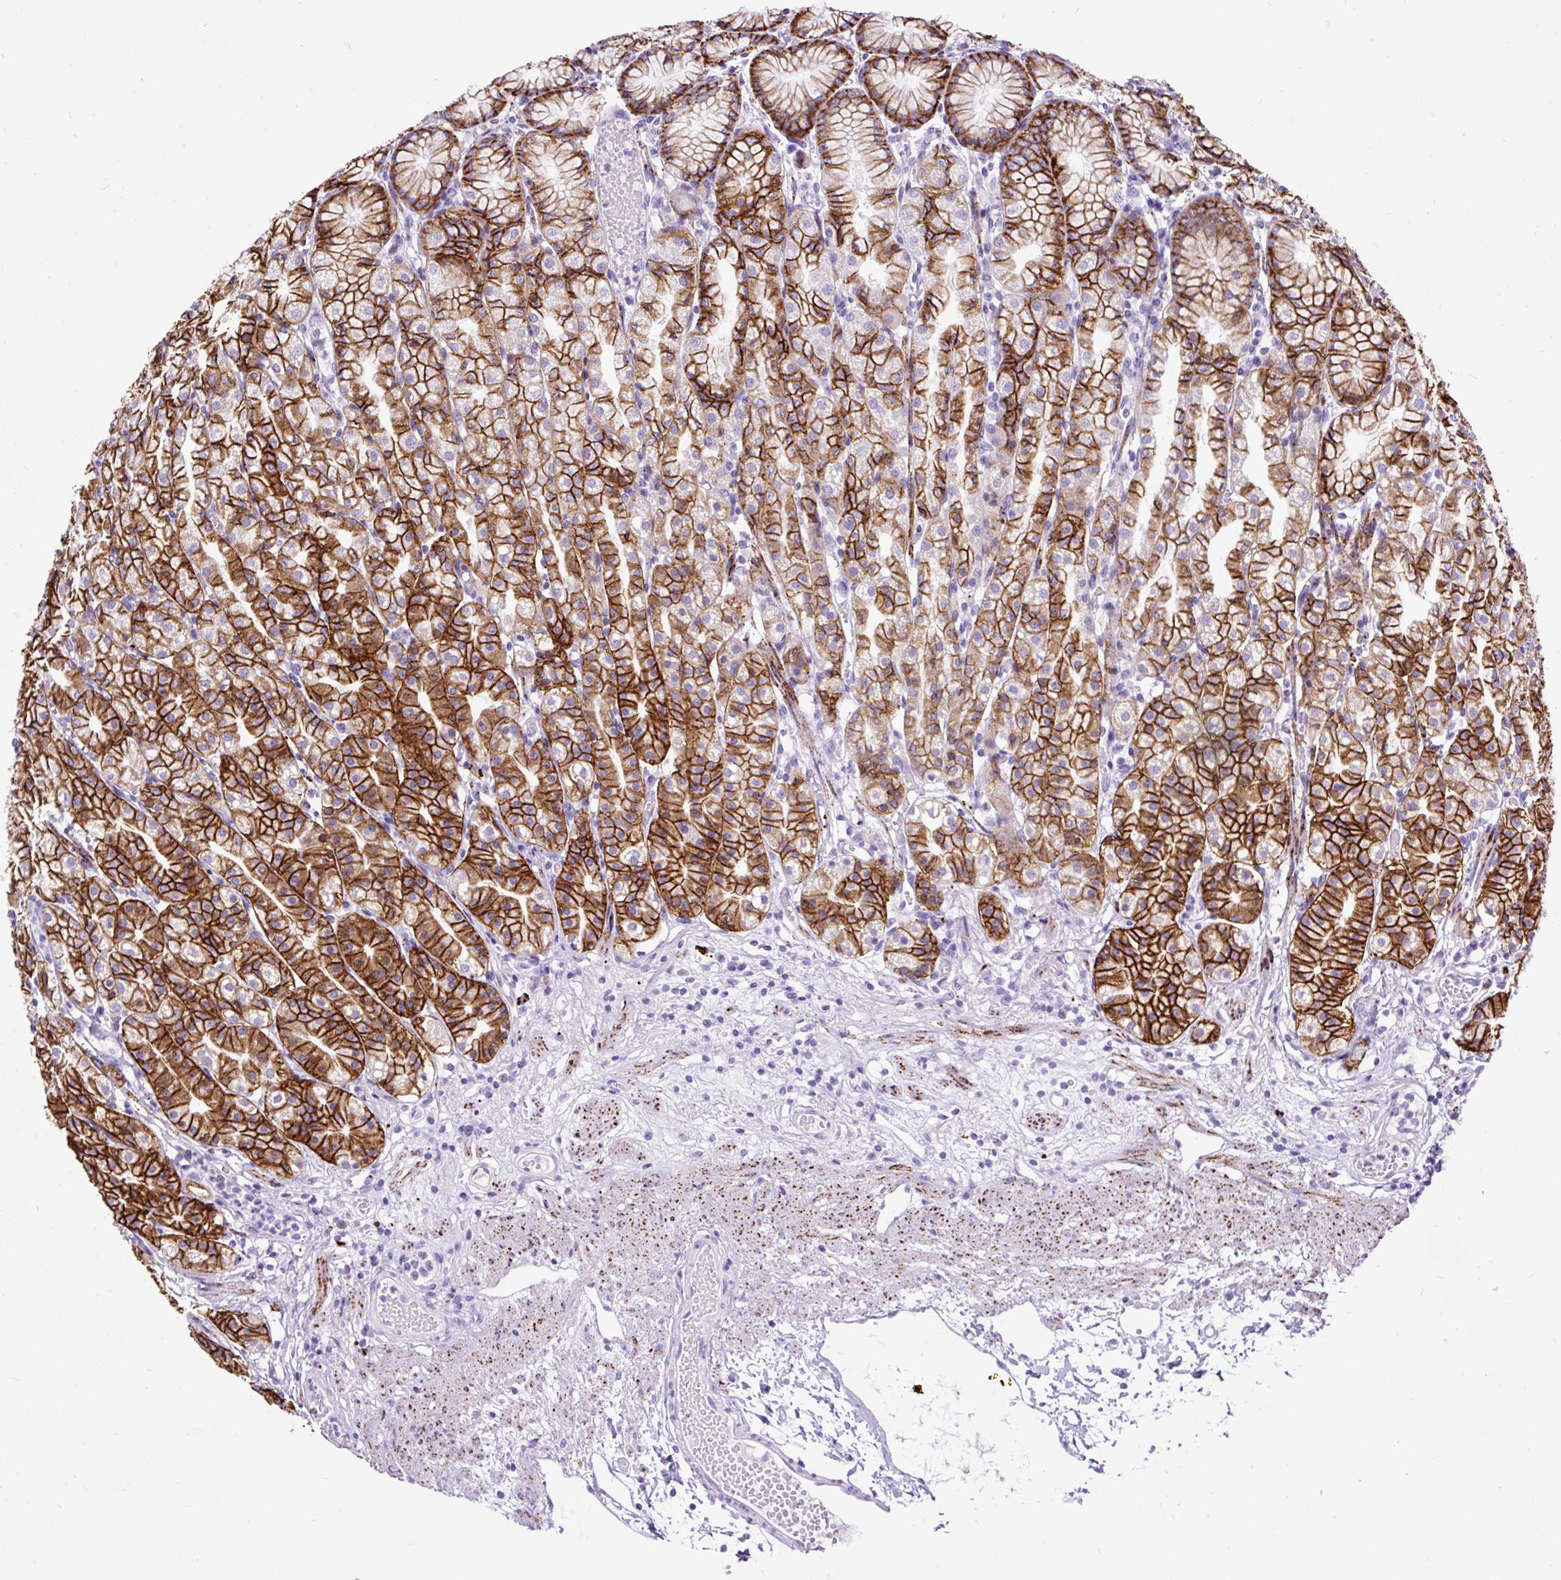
{"staining": {"intensity": "strong", "quantity": ">75%", "location": "cytoplasmic/membranous"}, "tissue": "stomach", "cell_type": "Glandular cells", "image_type": "normal", "snomed": [{"axis": "morphology", "description": "Normal tissue, NOS"}, {"axis": "topography", "description": "Stomach"}], "caption": "Immunohistochemistry staining of normal stomach, which demonstrates high levels of strong cytoplasmic/membranous staining in about >75% of glandular cells indicating strong cytoplasmic/membranous protein positivity. The staining was performed using DAB (brown) for protein detection and nuclei were counterstained in hematoxylin (blue).", "gene": "ZNF256", "patient": {"sex": "female", "age": 57}}